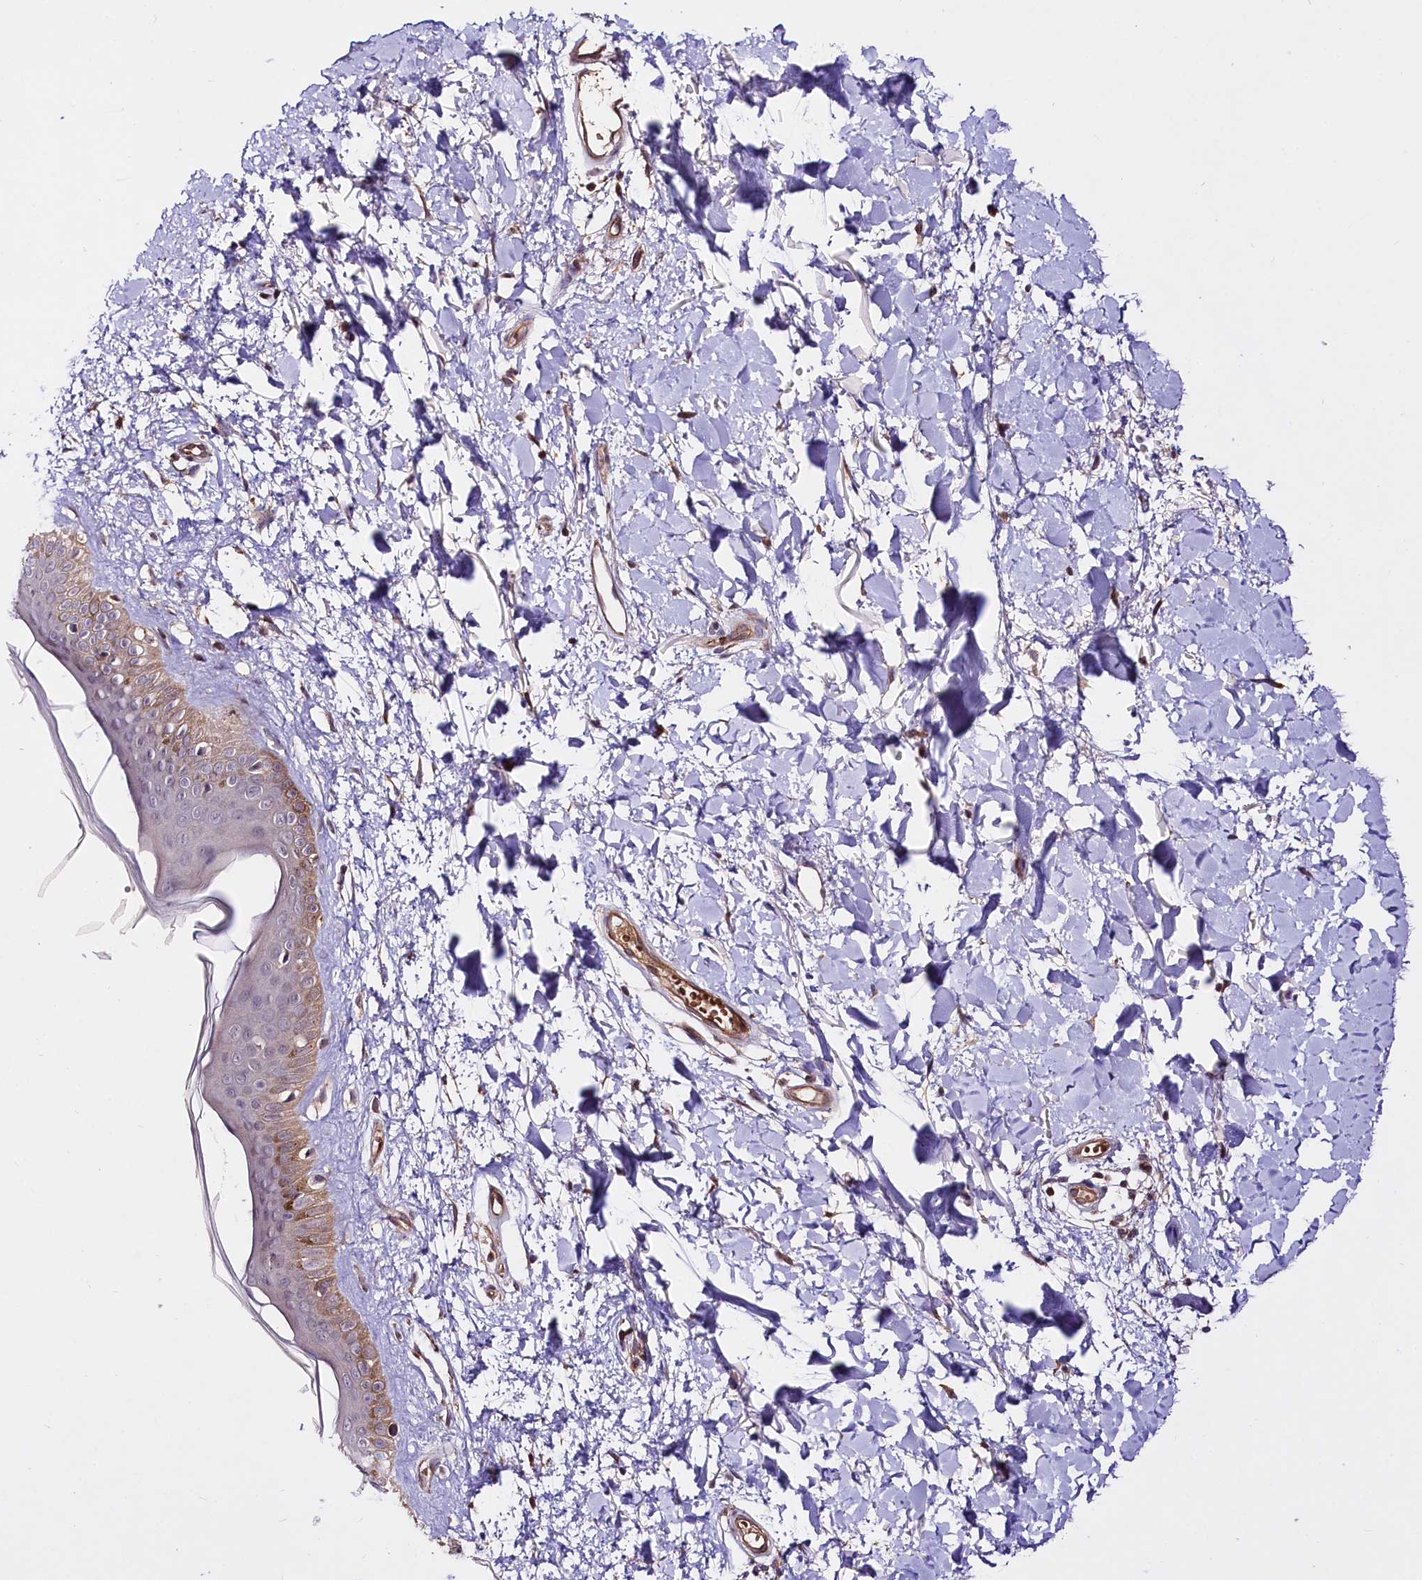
{"staining": {"intensity": "strong", "quantity": ">75%", "location": "cytoplasmic/membranous,nuclear"}, "tissue": "skin", "cell_type": "Fibroblasts", "image_type": "normal", "snomed": [{"axis": "morphology", "description": "Normal tissue, NOS"}, {"axis": "topography", "description": "Skin"}], "caption": "Immunohistochemistry (IHC) image of normal skin: skin stained using immunohistochemistry (IHC) shows high levels of strong protein expression localized specifically in the cytoplasmic/membranous,nuclear of fibroblasts, appearing as a cytoplasmic/membranous,nuclear brown color.", "gene": "TAFAZZIN", "patient": {"sex": "female", "age": 58}}